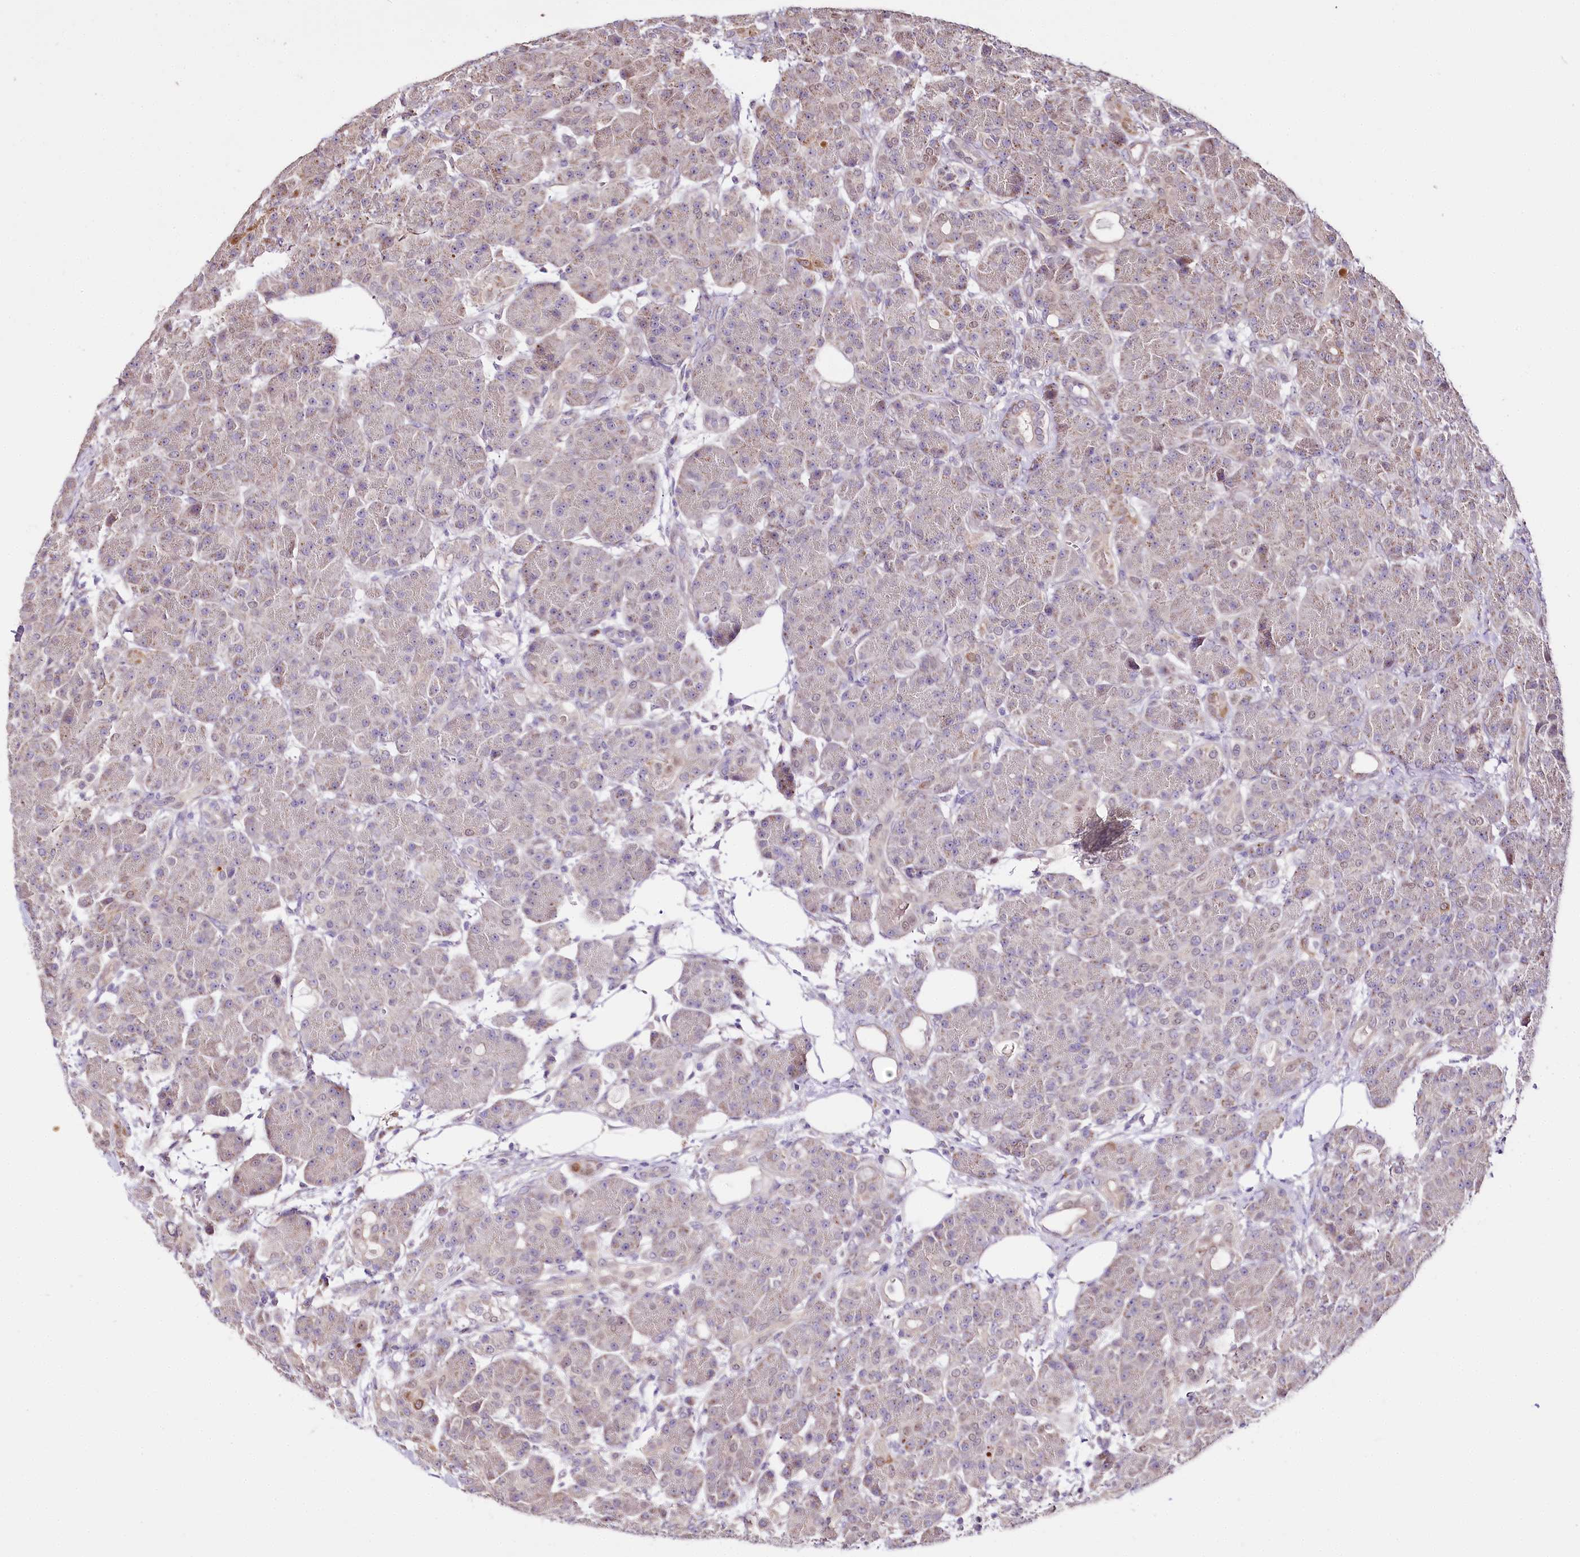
{"staining": {"intensity": "moderate", "quantity": "<25%", "location": "cytoplasmic/membranous"}, "tissue": "pancreas", "cell_type": "Exocrine glandular cells", "image_type": "normal", "snomed": [{"axis": "morphology", "description": "Normal tissue, NOS"}, {"axis": "topography", "description": "Pancreas"}], "caption": "This is an image of IHC staining of benign pancreas, which shows moderate positivity in the cytoplasmic/membranous of exocrine glandular cells.", "gene": "ZNF226", "patient": {"sex": "male", "age": 63}}